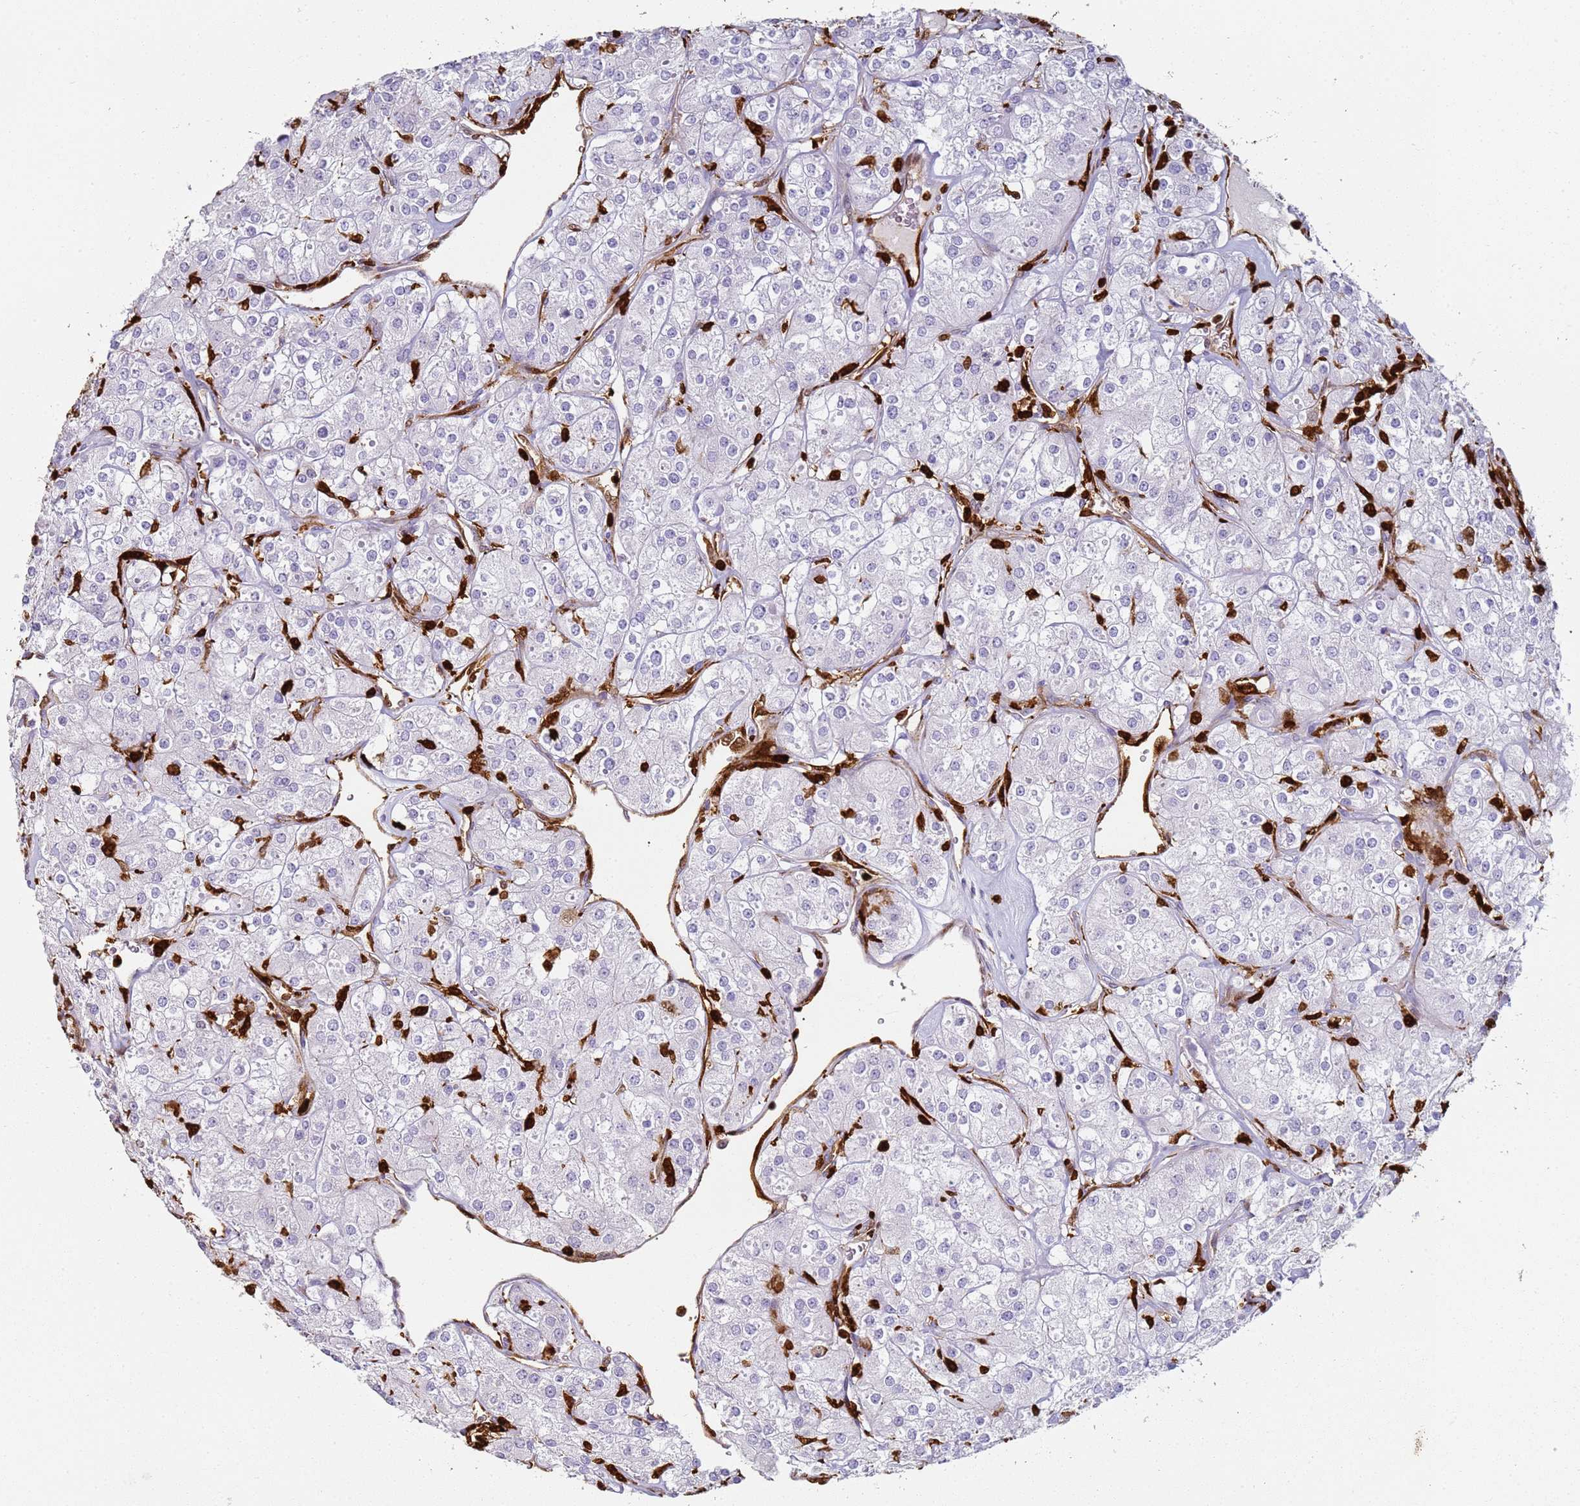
{"staining": {"intensity": "negative", "quantity": "none", "location": "none"}, "tissue": "renal cancer", "cell_type": "Tumor cells", "image_type": "cancer", "snomed": [{"axis": "morphology", "description": "Adenocarcinoma, NOS"}, {"axis": "topography", "description": "Kidney"}], "caption": "High power microscopy micrograph of an immunohistochemistry image of renal adenocarcinoma, revealing no significant staining in tumor cells.", "gene": "S100A4", "patient": {"sex": "male", "age": 77}}